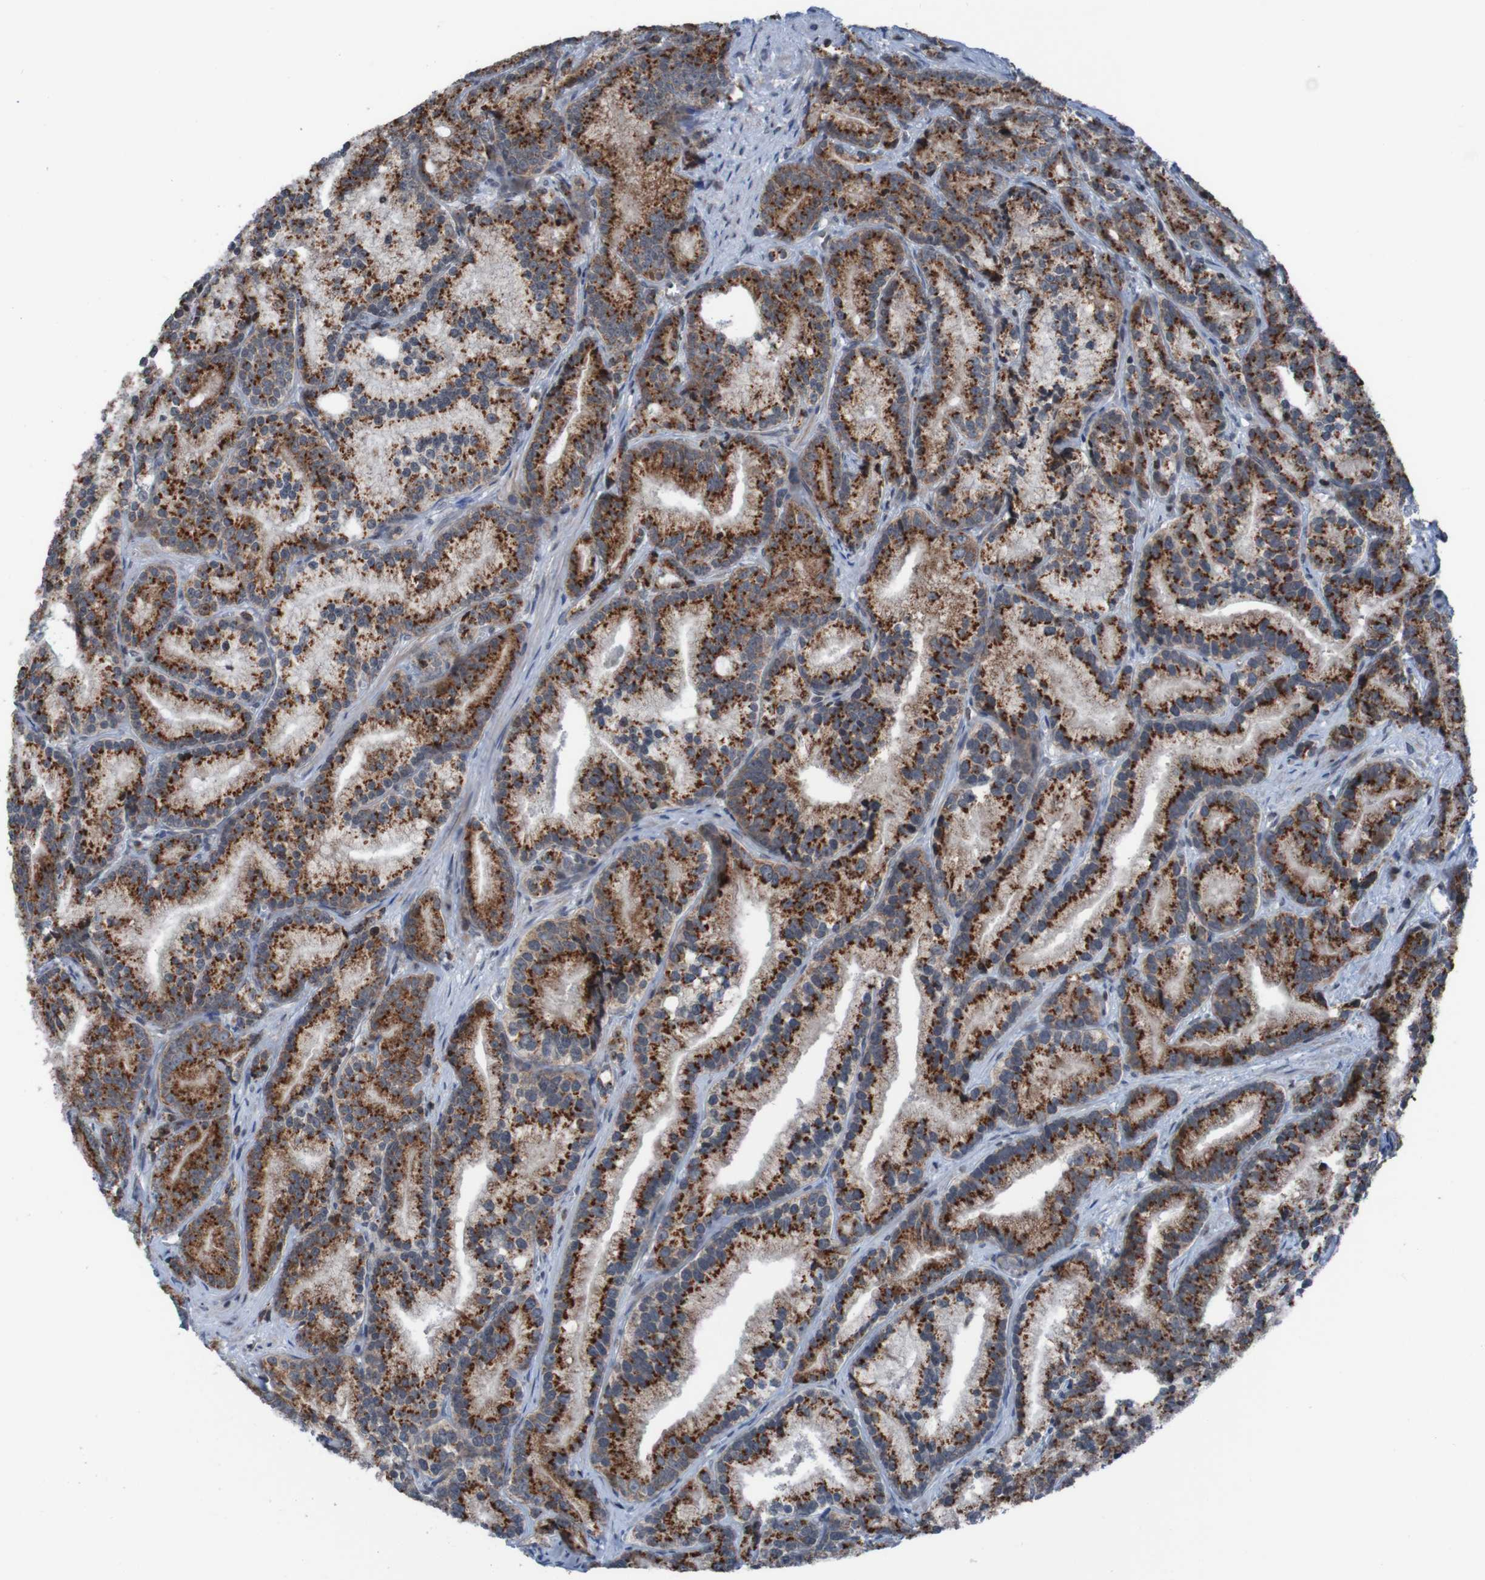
{"staining": {"intensity": "strong", "quantity": ">75%", "location": "cytoplasmic/membranous"}, "tissue": "prostate cancer", "cell_type": "Tumor cells", "image_type": "cancer", "snomed": [{"axis": "morphology", "description": "Adenocarcinoma, Low grade"}, {"axis": "topography", "description": "Prostate"}], "caption": "Prostate cancer stained with DAB immunohistochemistry (IHC) displays high levels of strong cytoplasmic/membranous staining in about >75% of tumor cells.", "gene": "UNG", "patient": {"sex": "male", "age": 89}}